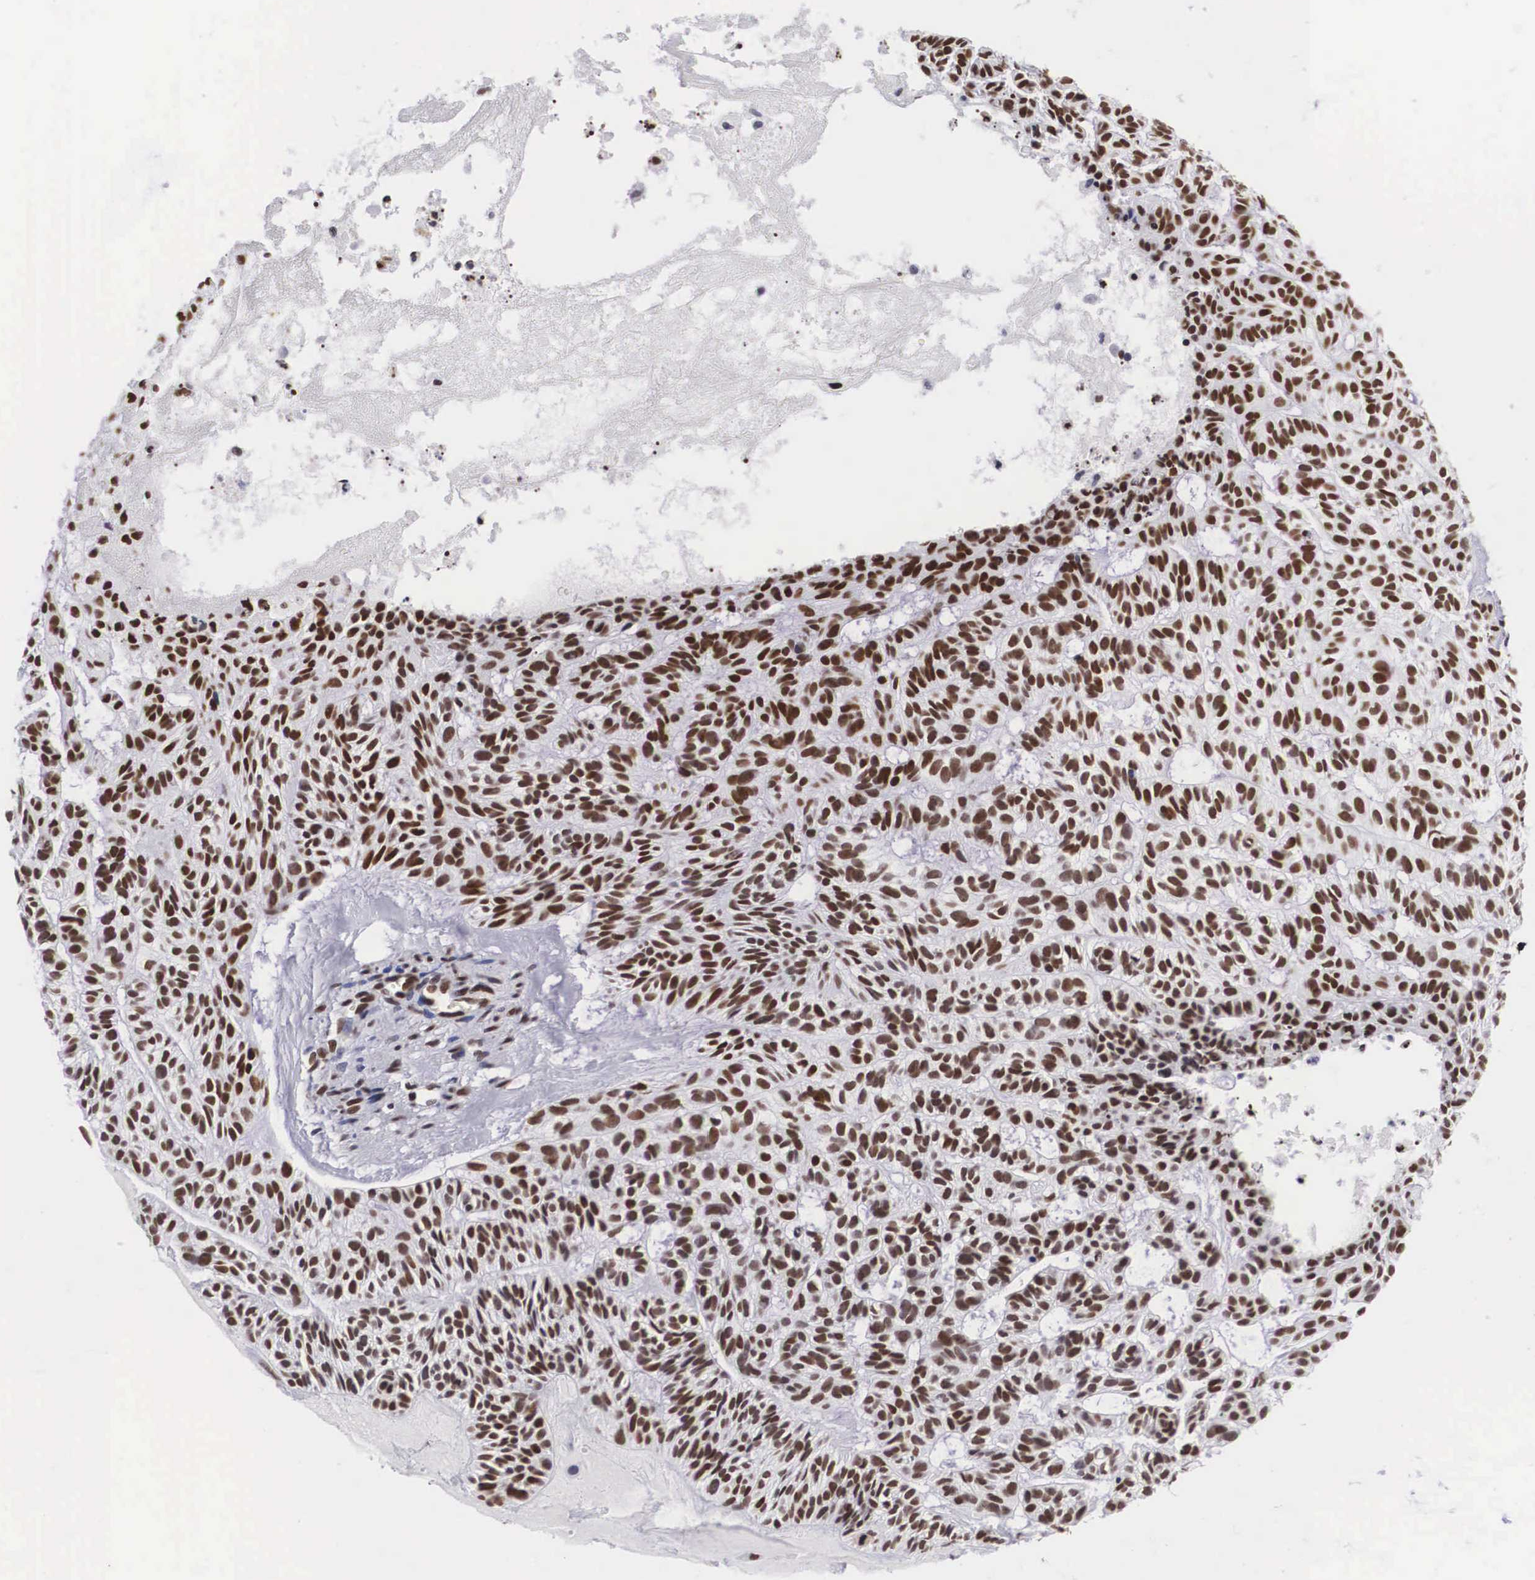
{"staining": {"intensity": "strong", "quantity": ">75%", "location": "nuclear"}, "tissue": "skin cancer", "cell_type": "Tumor cells", "image_type": "cancer", "snomed": [{"axis": "morphology", "description": "Basal cell carcinoma"}, {"axis": "topography", "description": "Skin"}], "caption": "A brown stain labels strong nuclear positivity of a protein in human skin cancer (basal cell carcinoma) tumor cells.", "gene": "MECP2", "patient": {"sex": "male", "age": 75}}